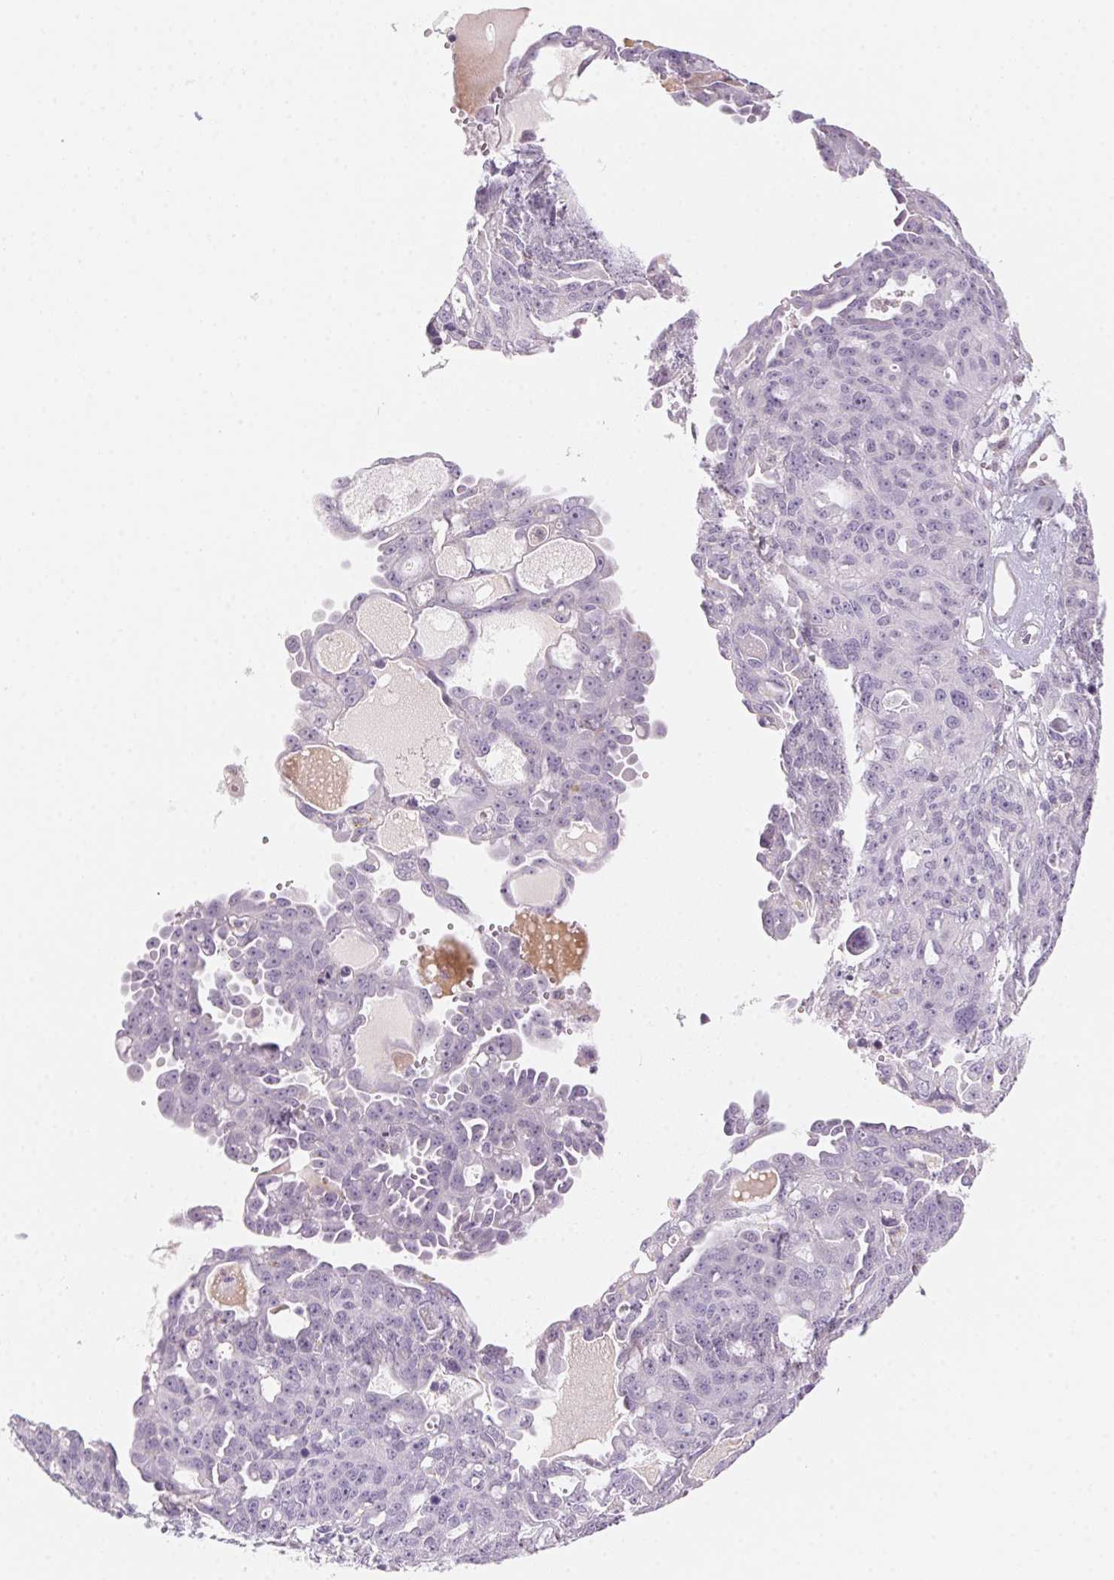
{"staining": {"intensity": "negative", "quantity": "none", "location": "none"}, "tissue": "ovarian cancer", "cell_type": "Tumor cells", "image_type": "cancer", "snomed": [{"axis": "morphology", "description": "Carcinoma, endometroid"}, {"axis": "topography", "description": "Ovary"}], "caption": "Immunohistochemical staining of ovarian endometroid carcinoma exhibits no significant positivity in tumor cells.", "gene": "PRPH", "patient": {"sex": "female", "age": 70}}